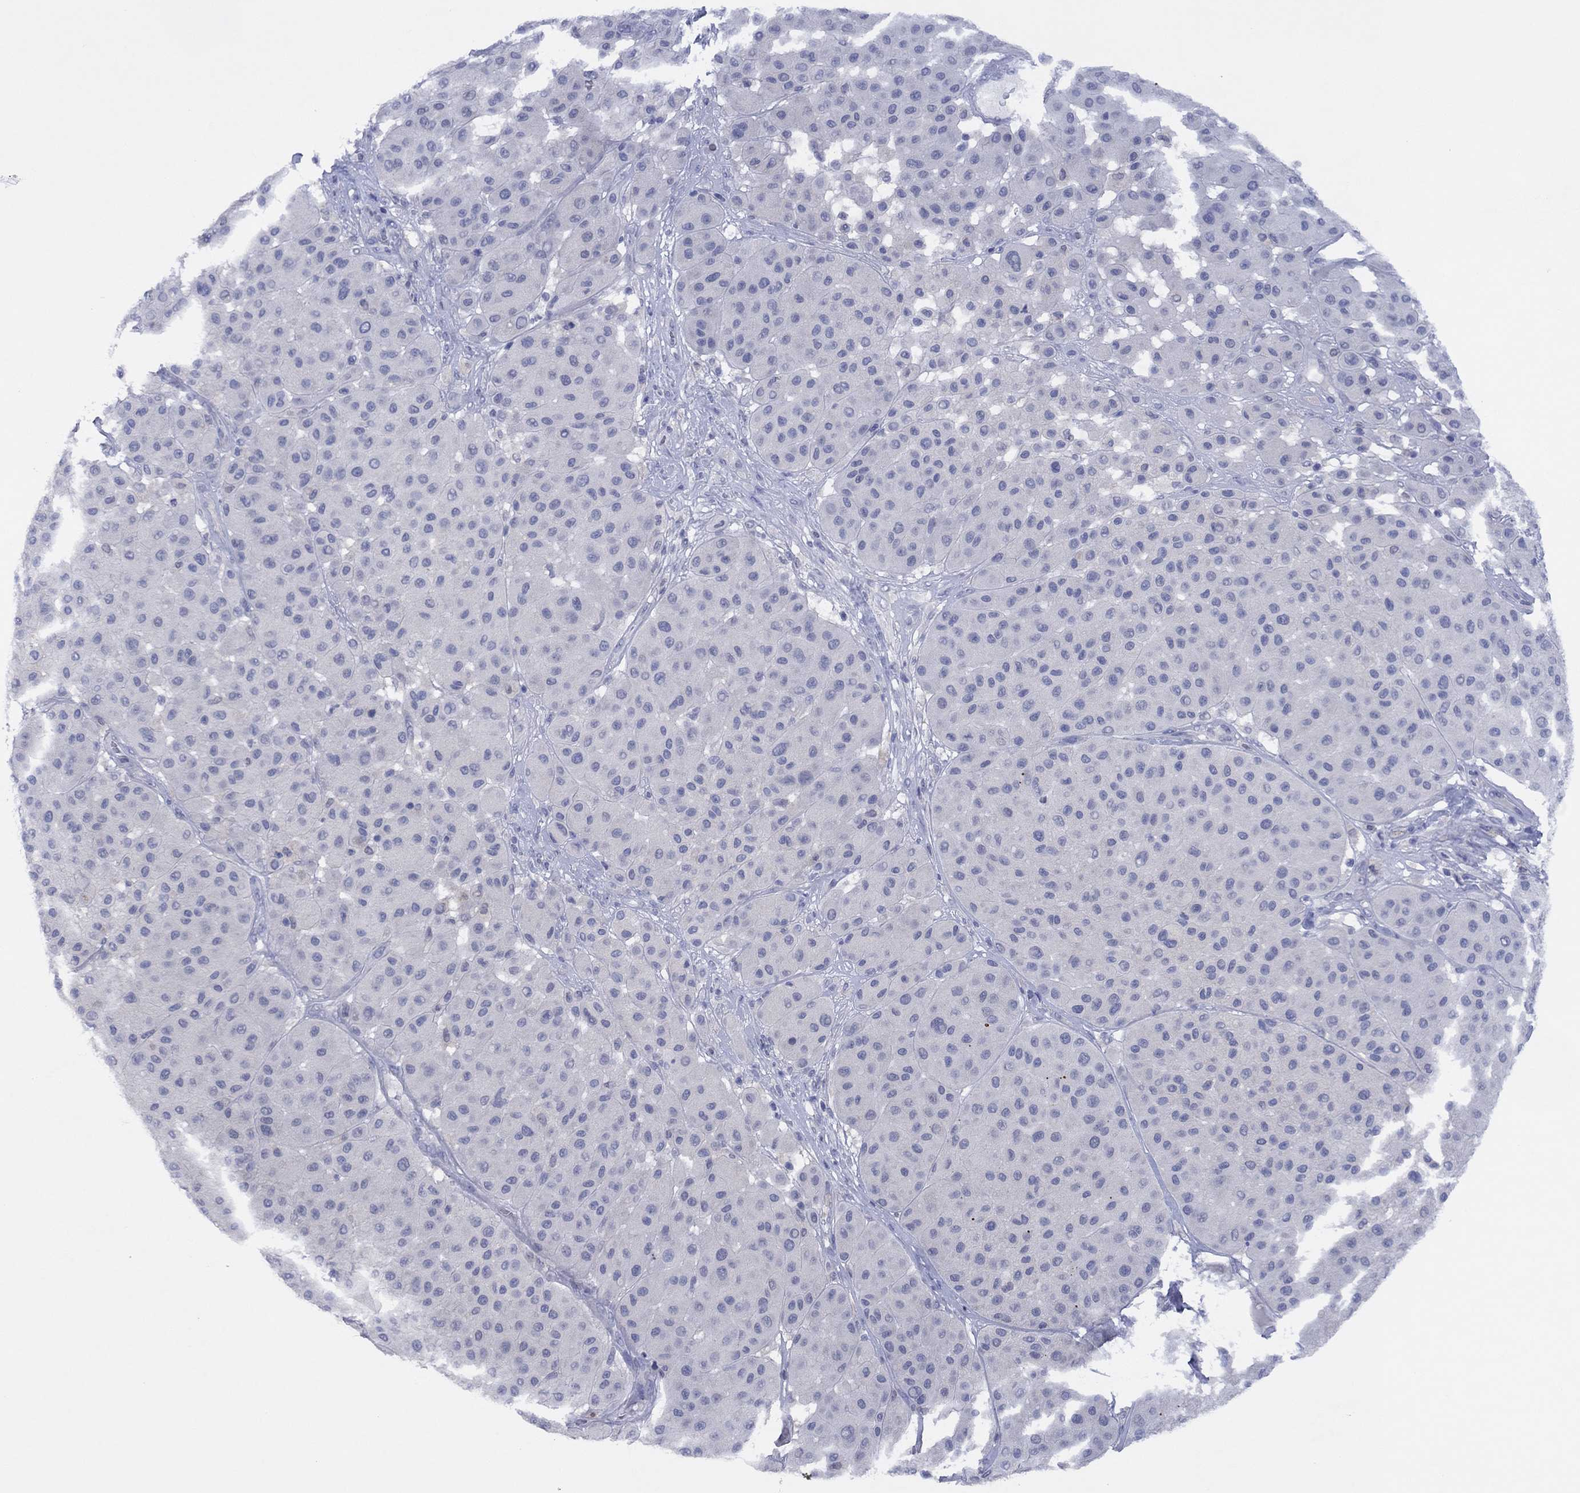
{"staining": {"intensity": "negative", "quantity": "none", "location": "none"}, "tissue": "melanoma", "cell_type": "Tumor cells", "image_type": "cancer", "snomed": [{"axis": "morphology", "description": "Malignant melanoma, Metastatic site"}, {"axis": "topography", "description": "Smooth muscle"}], "caption": "Malignant melanoma (metastatic site) was stained to show a protein in brown. There is no significant positivity in tumor cells. (Stains: DAB (3,3'-diaminobenzidine) IHC with hematoxylin counter stain, Microscopy: brightfield microscopy at high magnification).", "gene": "CYP2B6", "patient": {"sex": "male", "age": 41}}